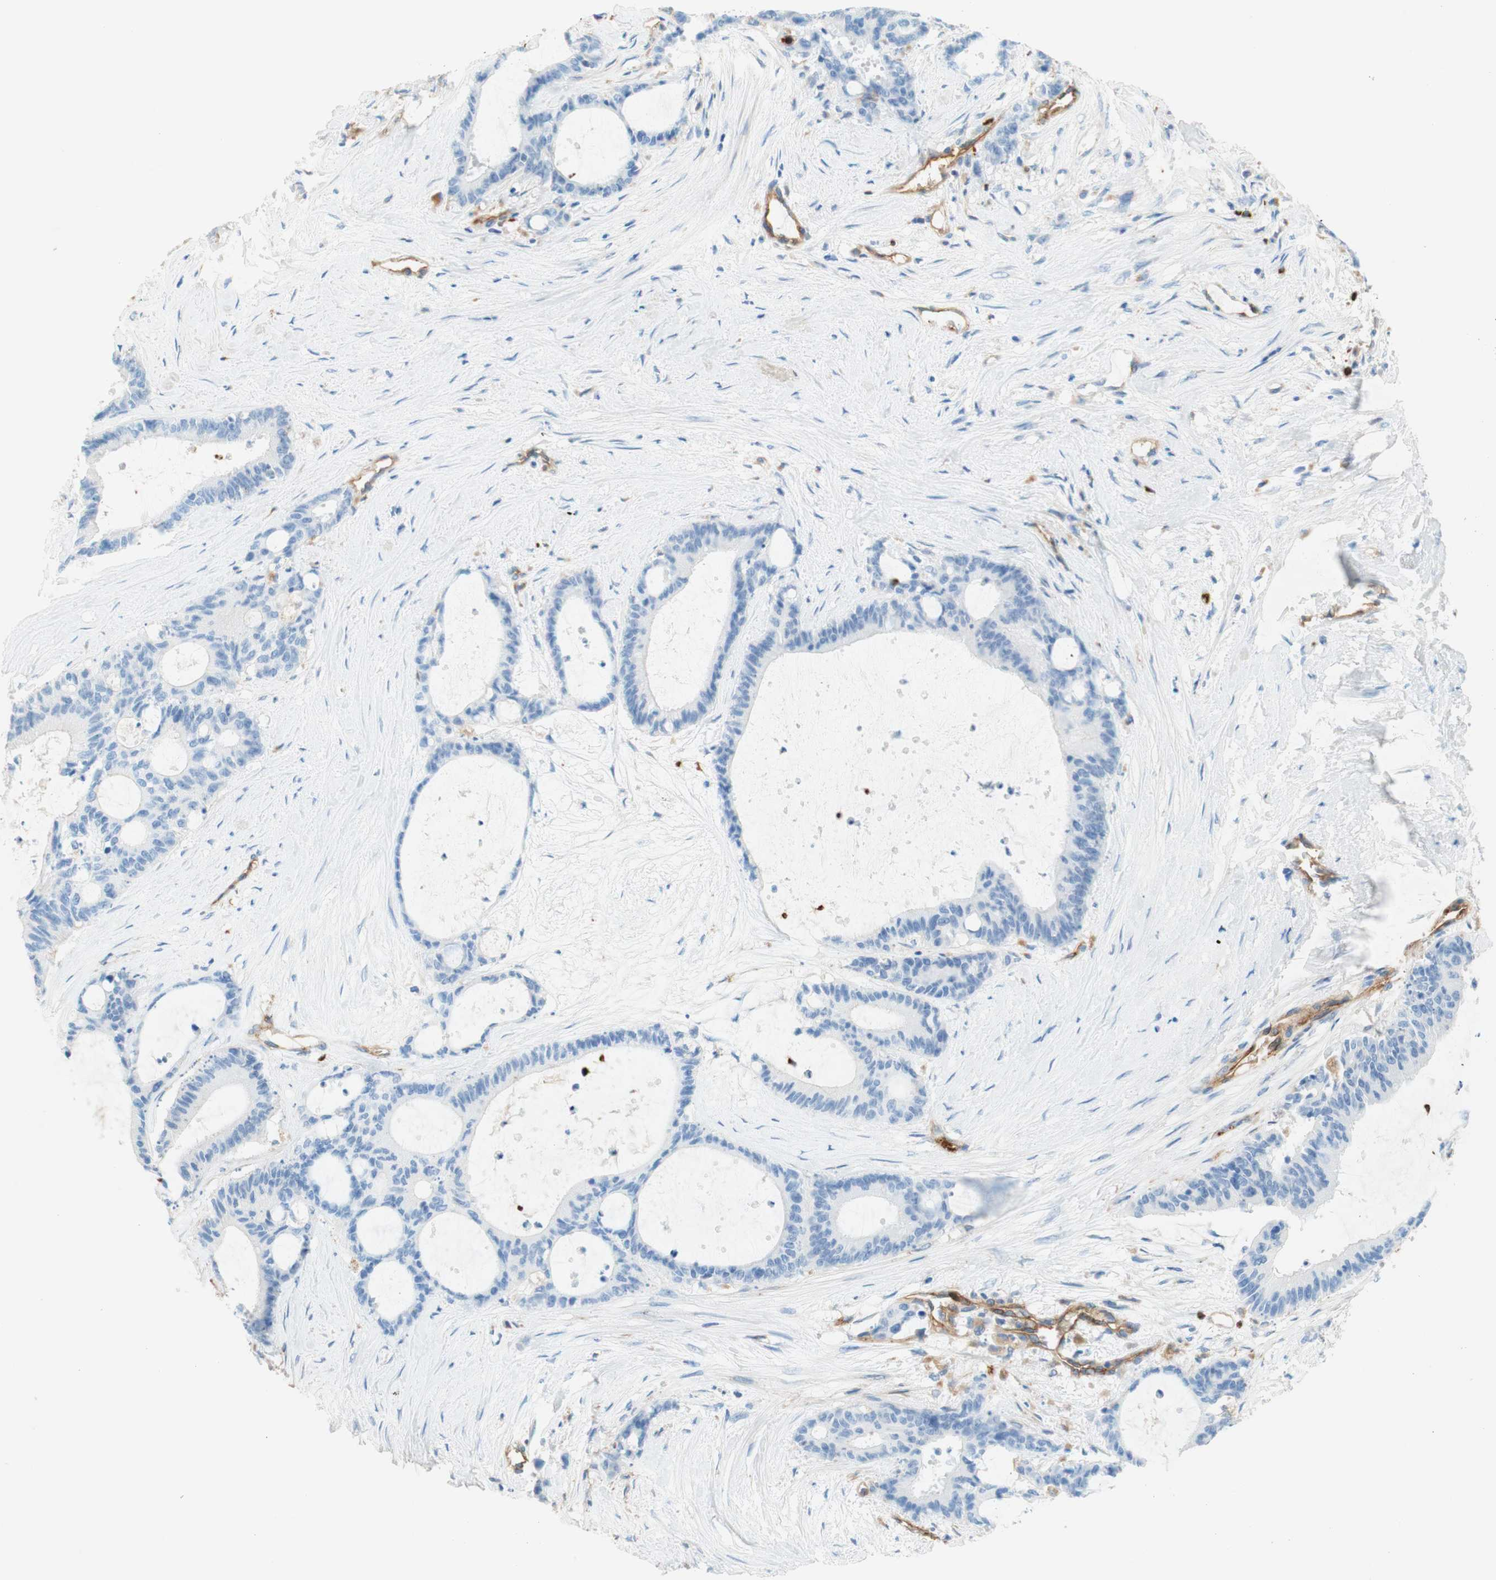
{"staining": {"intensity": "negative", "quantity": "none", "location": "none"}, "tissue": "liver cancer", "cell_type": "Tumor cells", "image_type": "cancer", "snomed": [{"axis": "morphology", "description": "Cholangiocarcinoma"}, {"axis": "topography", "description": "Liver"}], "caption": "An image of liver cancer (cholangiocarcinoma) stained for a protein shows no brown staining in tumor cells.", "gene": "STOM", "patient": {"sex": "female", "age": 73}}